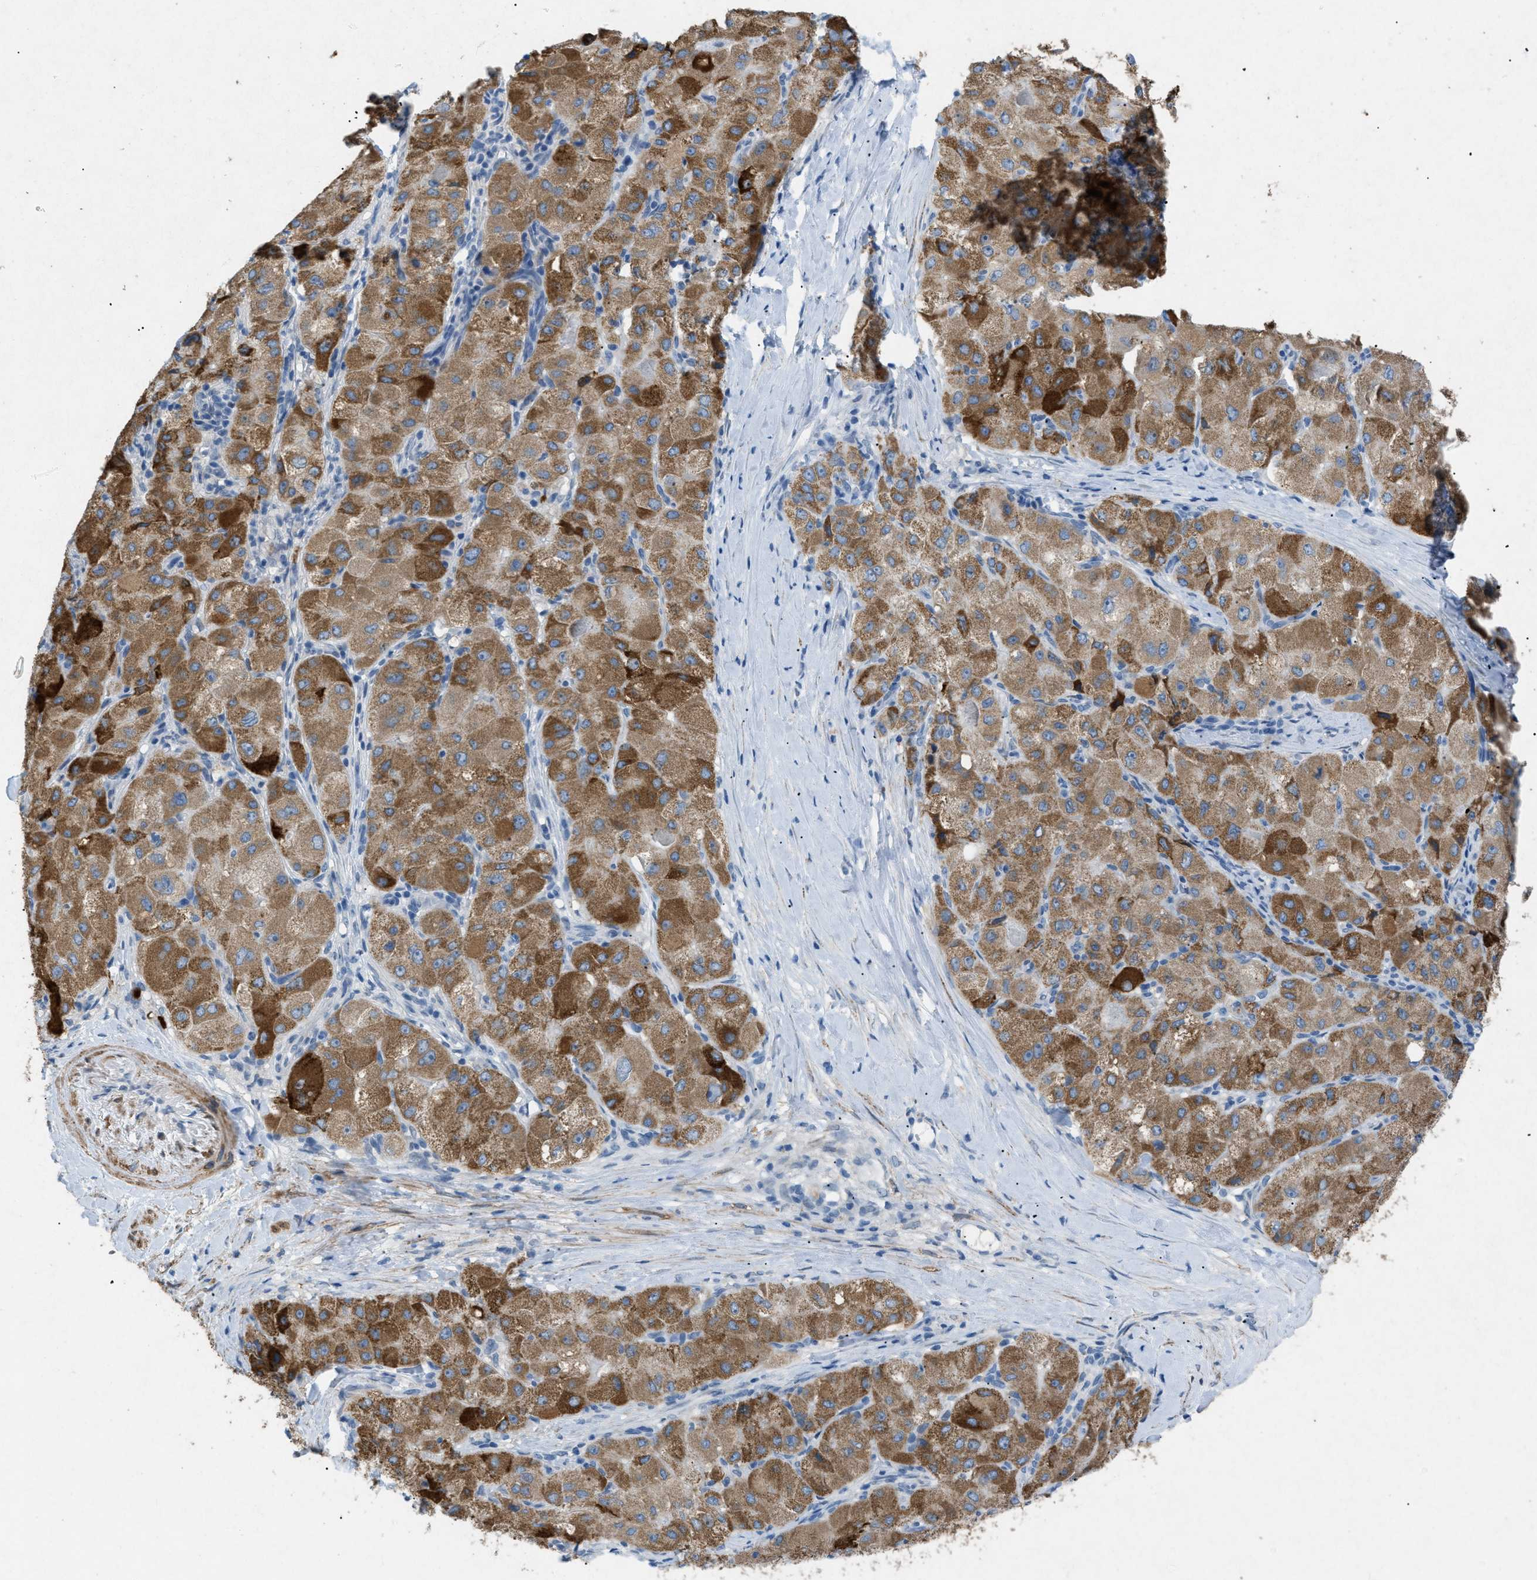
{"staining": {"intensity": "strong", "quantity": ">75%", "location": "cytoplasmic/membranous"}, "tissue": "liver cancer", "cell_type": "Tumor cells", "image_type": "cancer", "snomed": [{"axis": "morphology", "description": "Carcinoma, Hepatocellular, NOS"}, {"axis": "topography", "description": "Liver"}], "caption": "This photomicrograph shows immunohistochemistry staining of liver hepatocellular carcinoma, with high strong cytoplasmic/membranous positivity in approximately >75% of tumor cells.", "gene": "TASOR", "patient": {"sex": "male", "age": 80}}